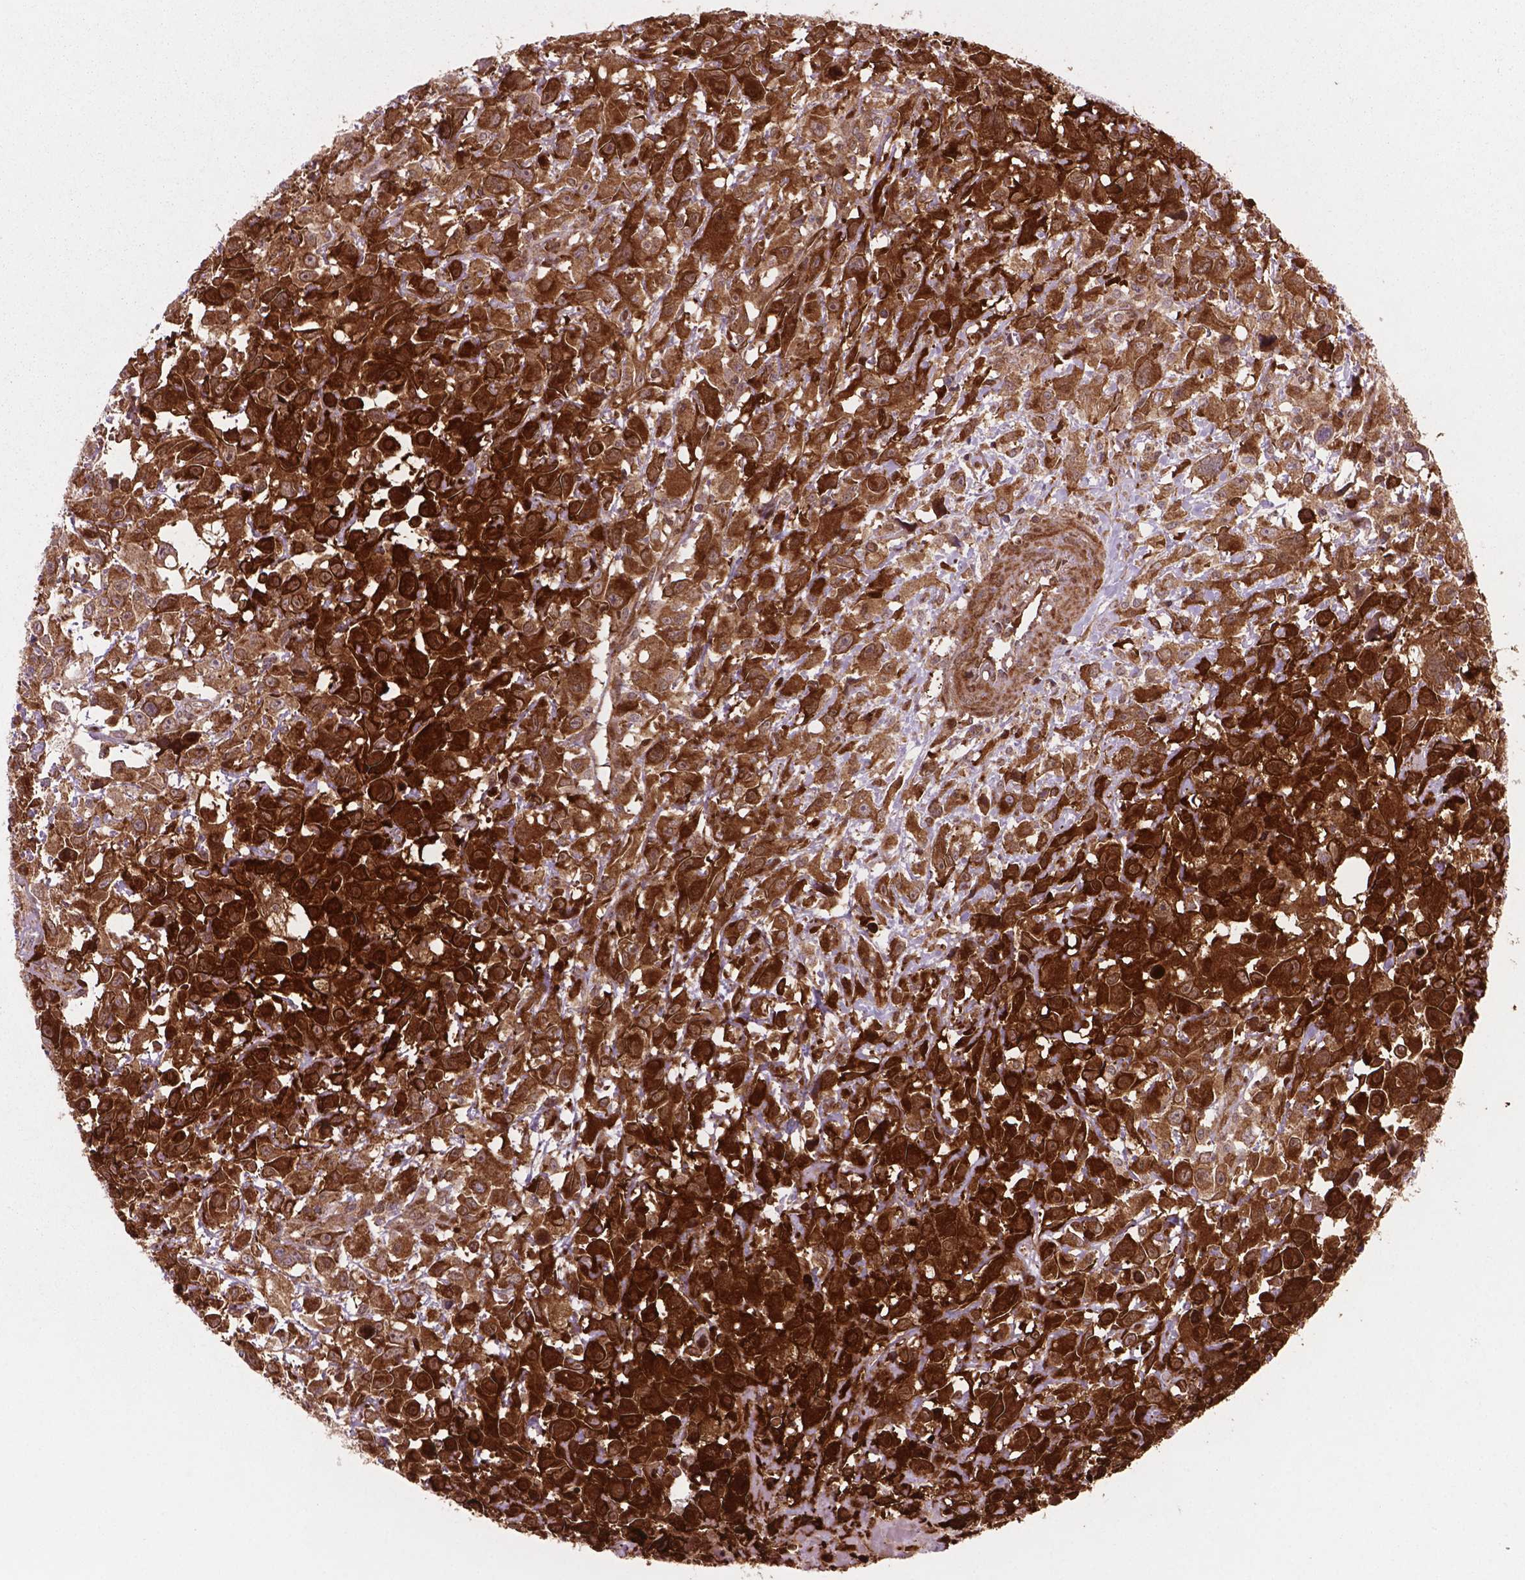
{"staining": {"intensity": "strong", "quantity": ">75%", "location": "cytoplasmic/membranous"}, "tissue": "head and neck cancer", "cell_type": "Tumor cells", "image_type": "cancer", "snomed": [{"axis": "morphology", "description": "Squamous cell carcinoma, NOS"}, {"axis": "morphology", "description": "Squamous cell carcinoma, metastatic, NOS"}, {"axis": "topography", "description": "Oral tissue"}, {"axis": "topography", "description": "Head-Neck"}], "caption": "Protein expression analysis of head and neck metastatic squamous cell carcinoma reveals strong cytoplasmic/membranous expression in approximately >75% of tumor cells. (DAB (3,3'-diaminobenzidine) = brown stain, brightfield microscopy at high magnification).", "gene": "LDHA", "patient": {"sex": "female", "age": 85}}